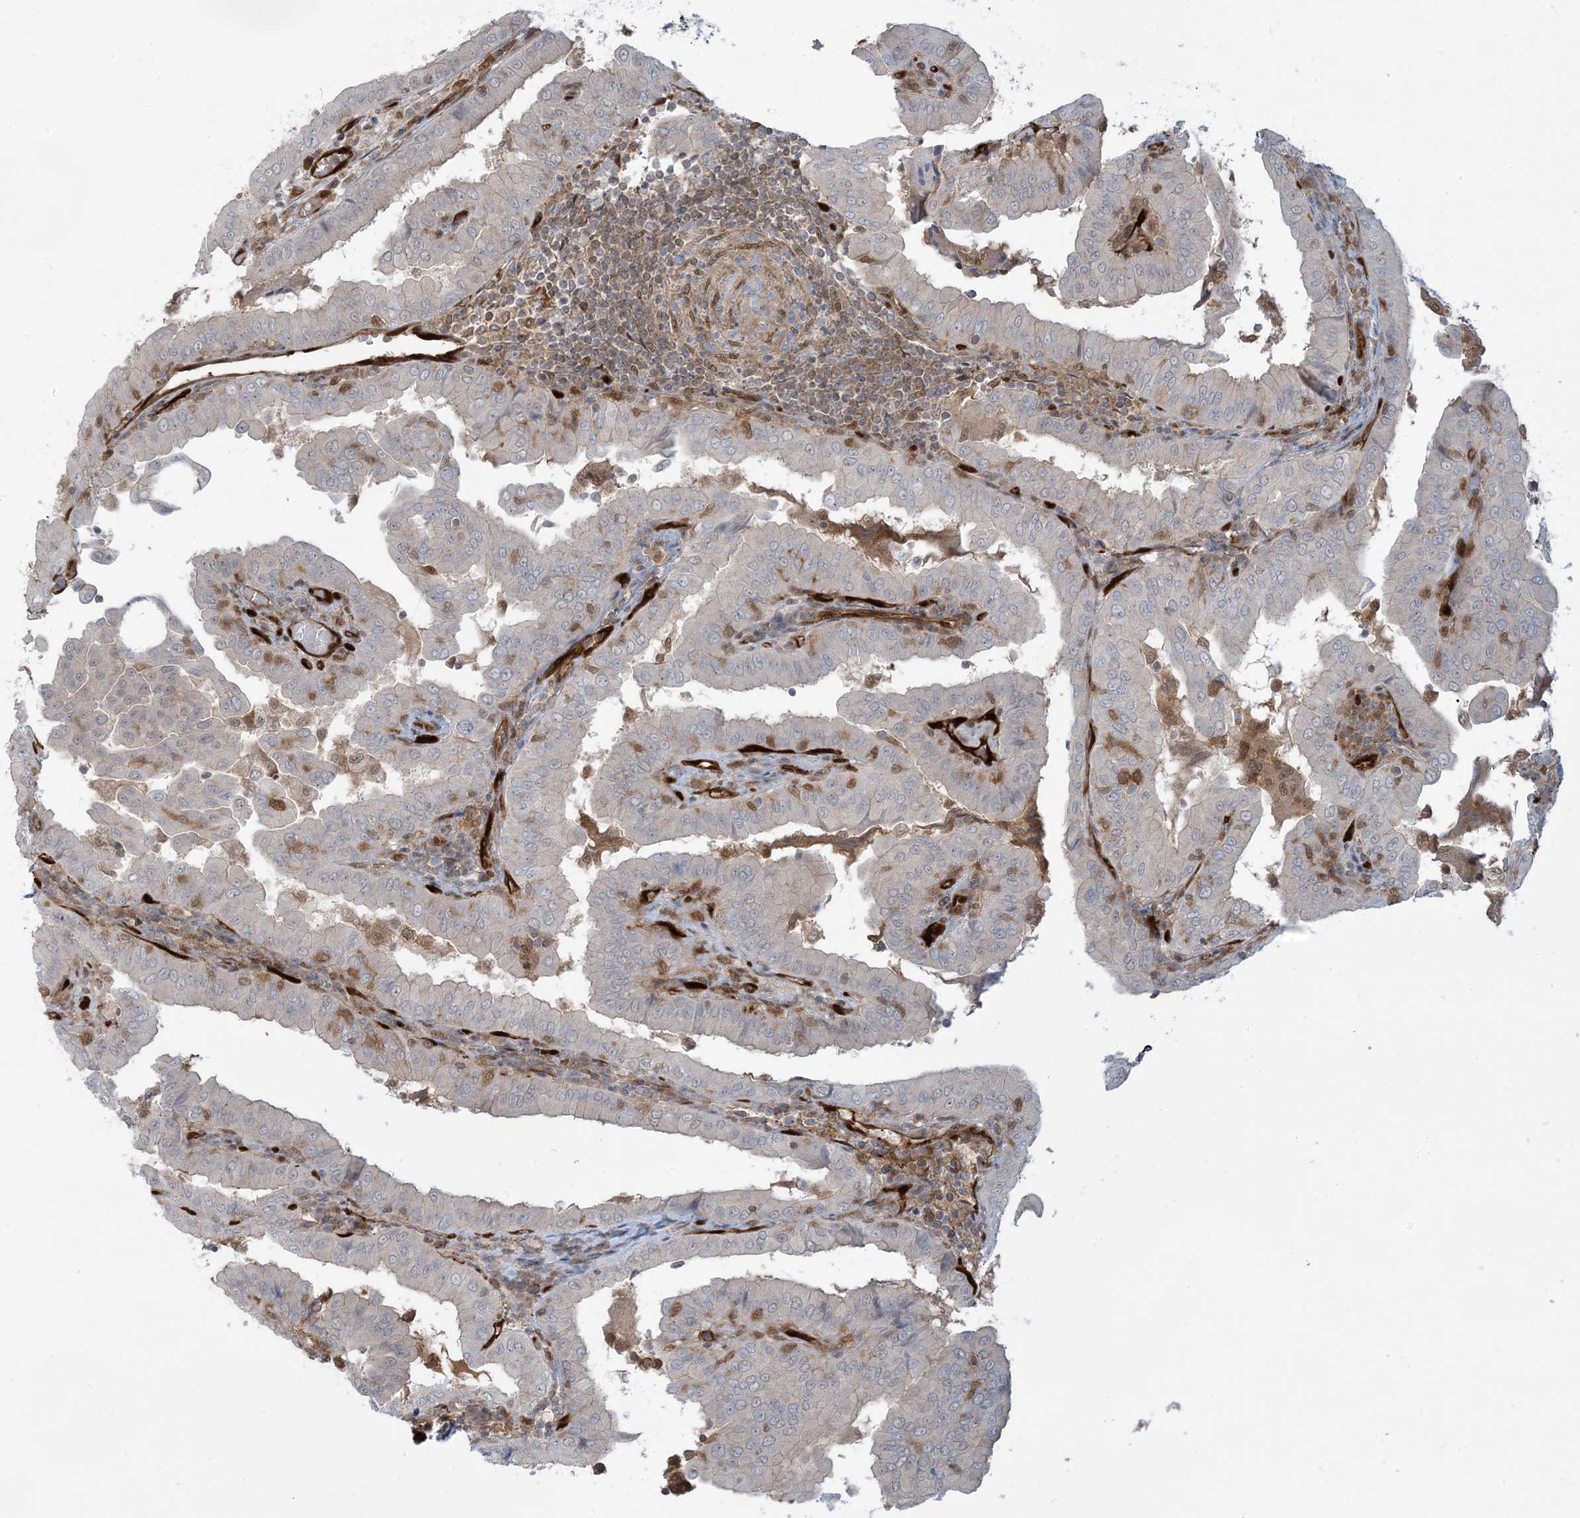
{"staining": {"intensity": "weak", "quantity": "<25%", "location": "cytoplasmic/membranous"}, "tissue": "thyroid cancer", "cell_type": "Tumor cells", "image_type": "cancer", "snomed": [{"axis": "morphology", "description": "Papillary adenocarcinoma, NOS"}, {"axis": "topography", "description": "Thyroid gland"}], "caption": "Thyroid cancer (papillary adenocarcinoma) stained for a protein using IHC demonstrates no expression tumor cells.", "gene": "PPM1F", "patient": {"sex": "male", "age": 33}}